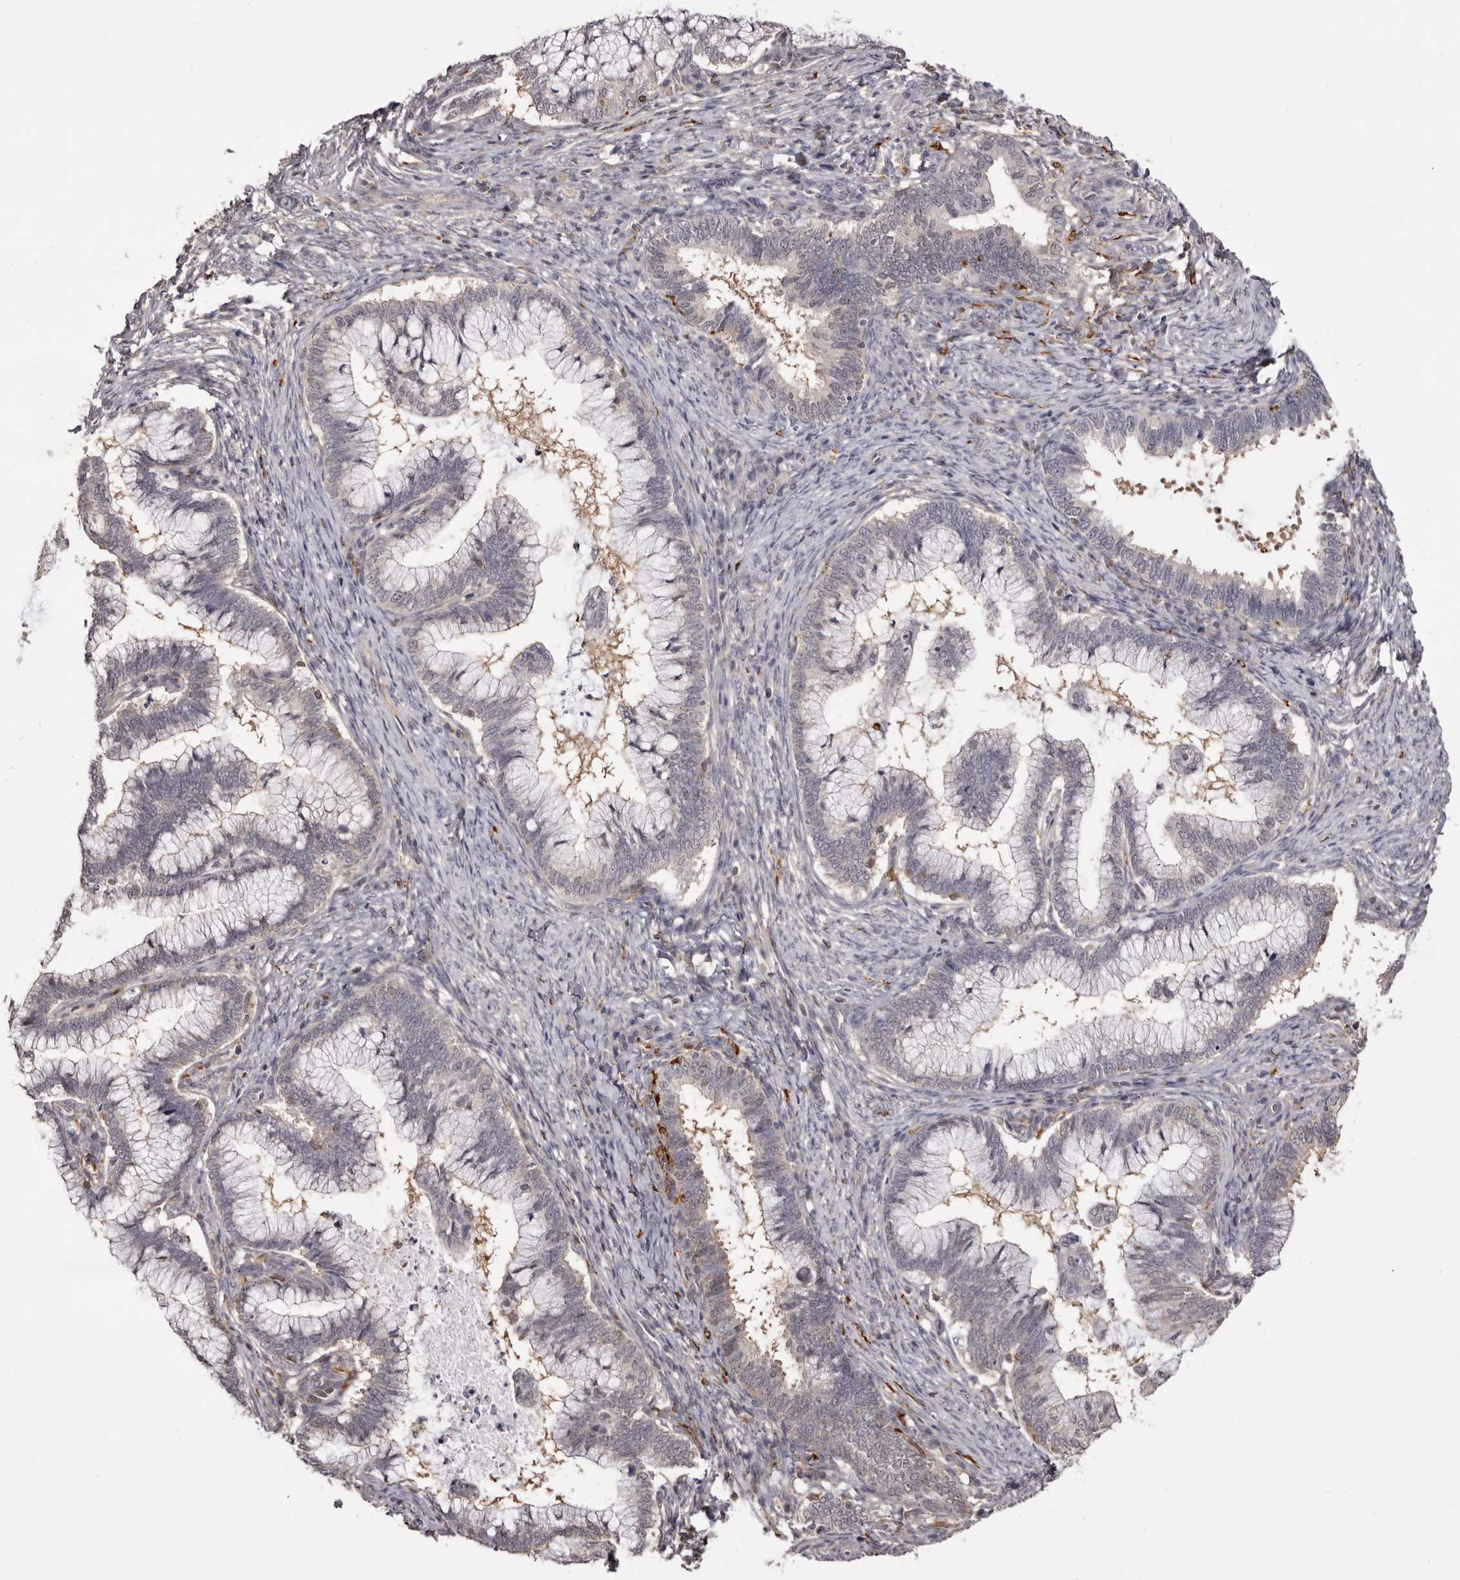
{"staining": {"intensity": "negative", "quantity": "none", "location": "none"}, "tissue": "cervical cancer", "cell_type": "Tumor cells", "image_type": "cancer", "snomed": [{"axis": "morphology", "description": "Adenocarcinoma, NOS"}, {"axis": "topography", "description": "Cervix"}], "caption": "Tumor cells are negative for protein expression in human adenocarcinoma (cervical).", "gene": "TNNI1", "patient": {"sex": "female", "age": 36}}